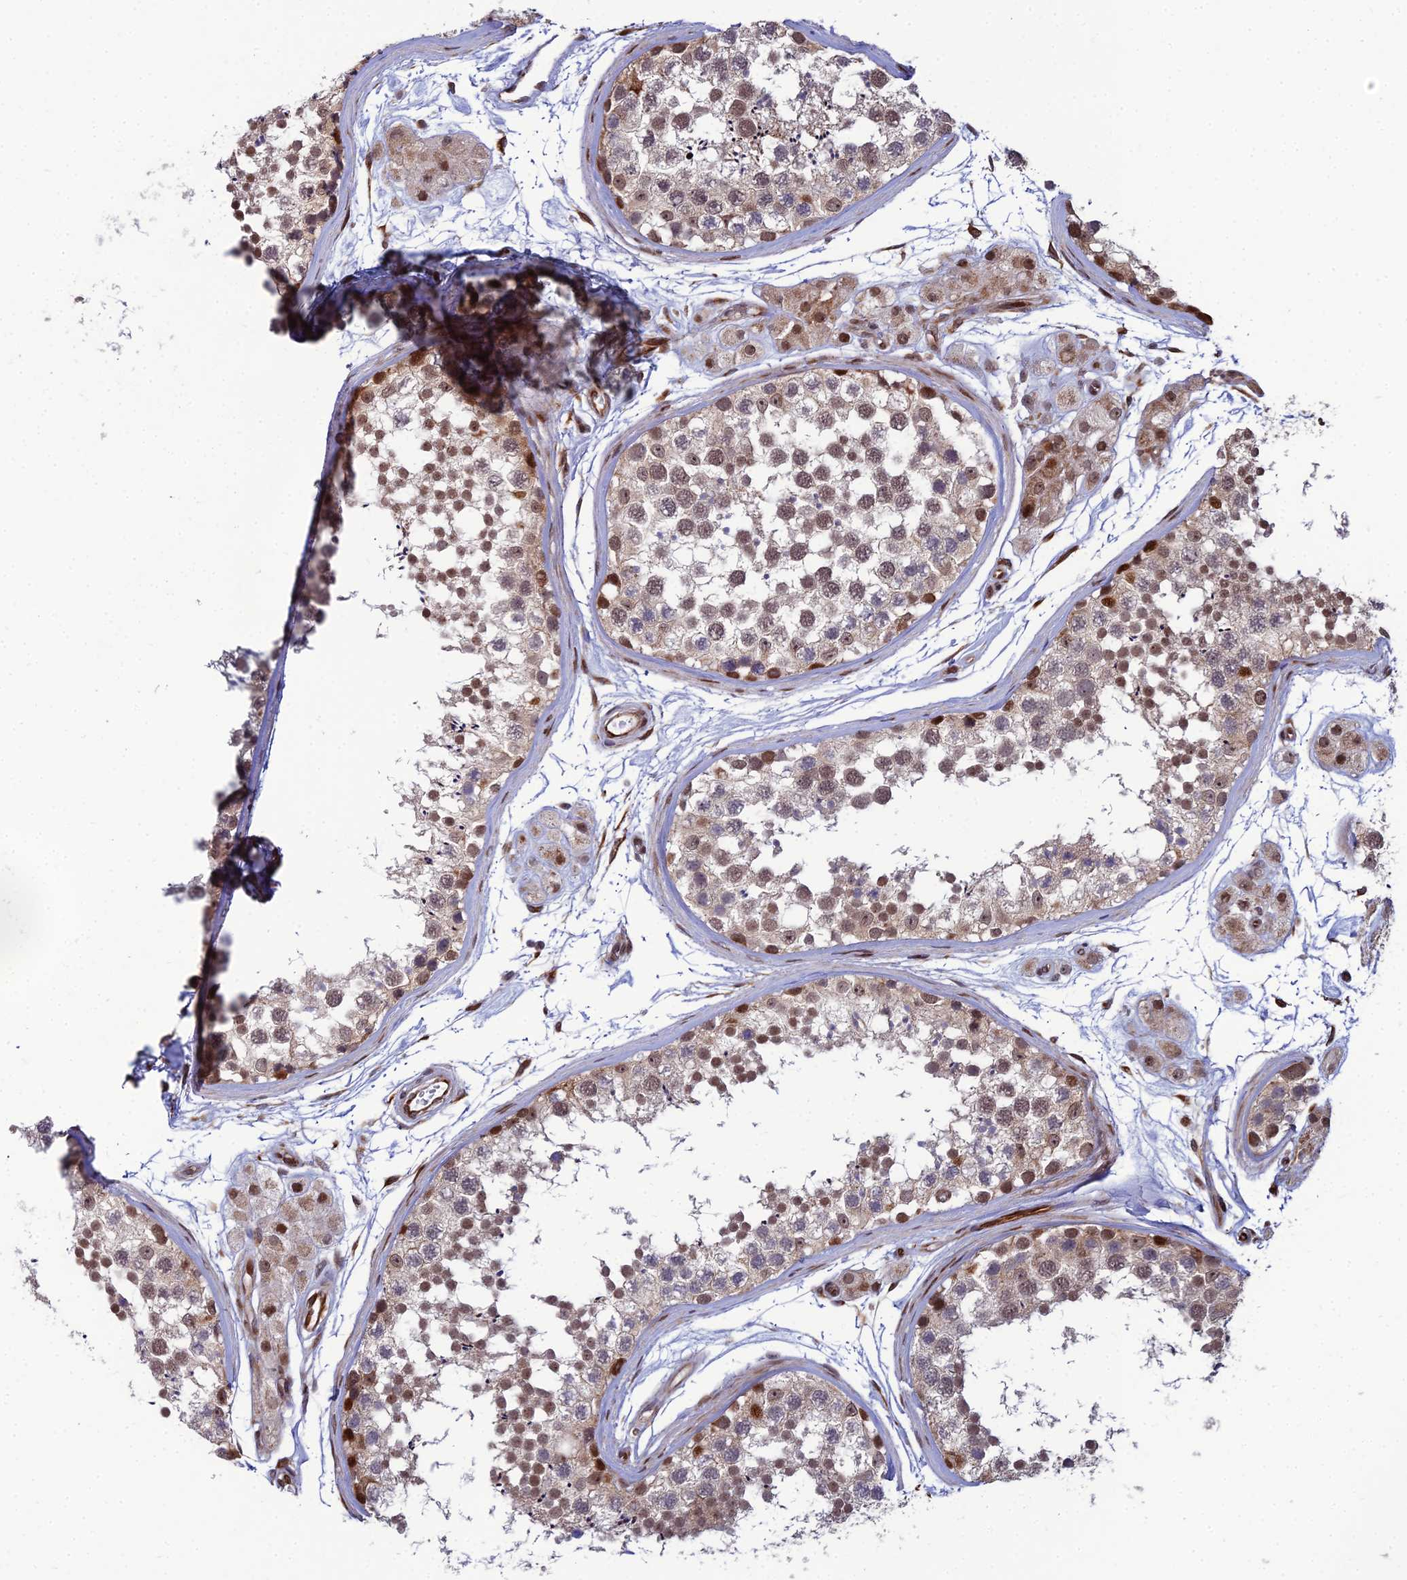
{"staining": {"intensity": "moderate", "quantity": "25%-75%", "location": "cytoplasmic/membranous,nuclear"}, "tissue": "testis", "cell_type": "Cells in seminiferous ducts", "image_type": "normal", "snomed": [{"axis": "morphology", "description": "Normal tissue, NOS"}, {"axis": "topography", "description": "Testis"}], "caption": "Protein expression analysis of benign testis shows moderate cytoplasmic/membranous,nuclear expression in approximately 25%-75% of cells in seminiferous ducts.", "gene": "ZNF668", "patient": {"sex": "male", "age": 56}}